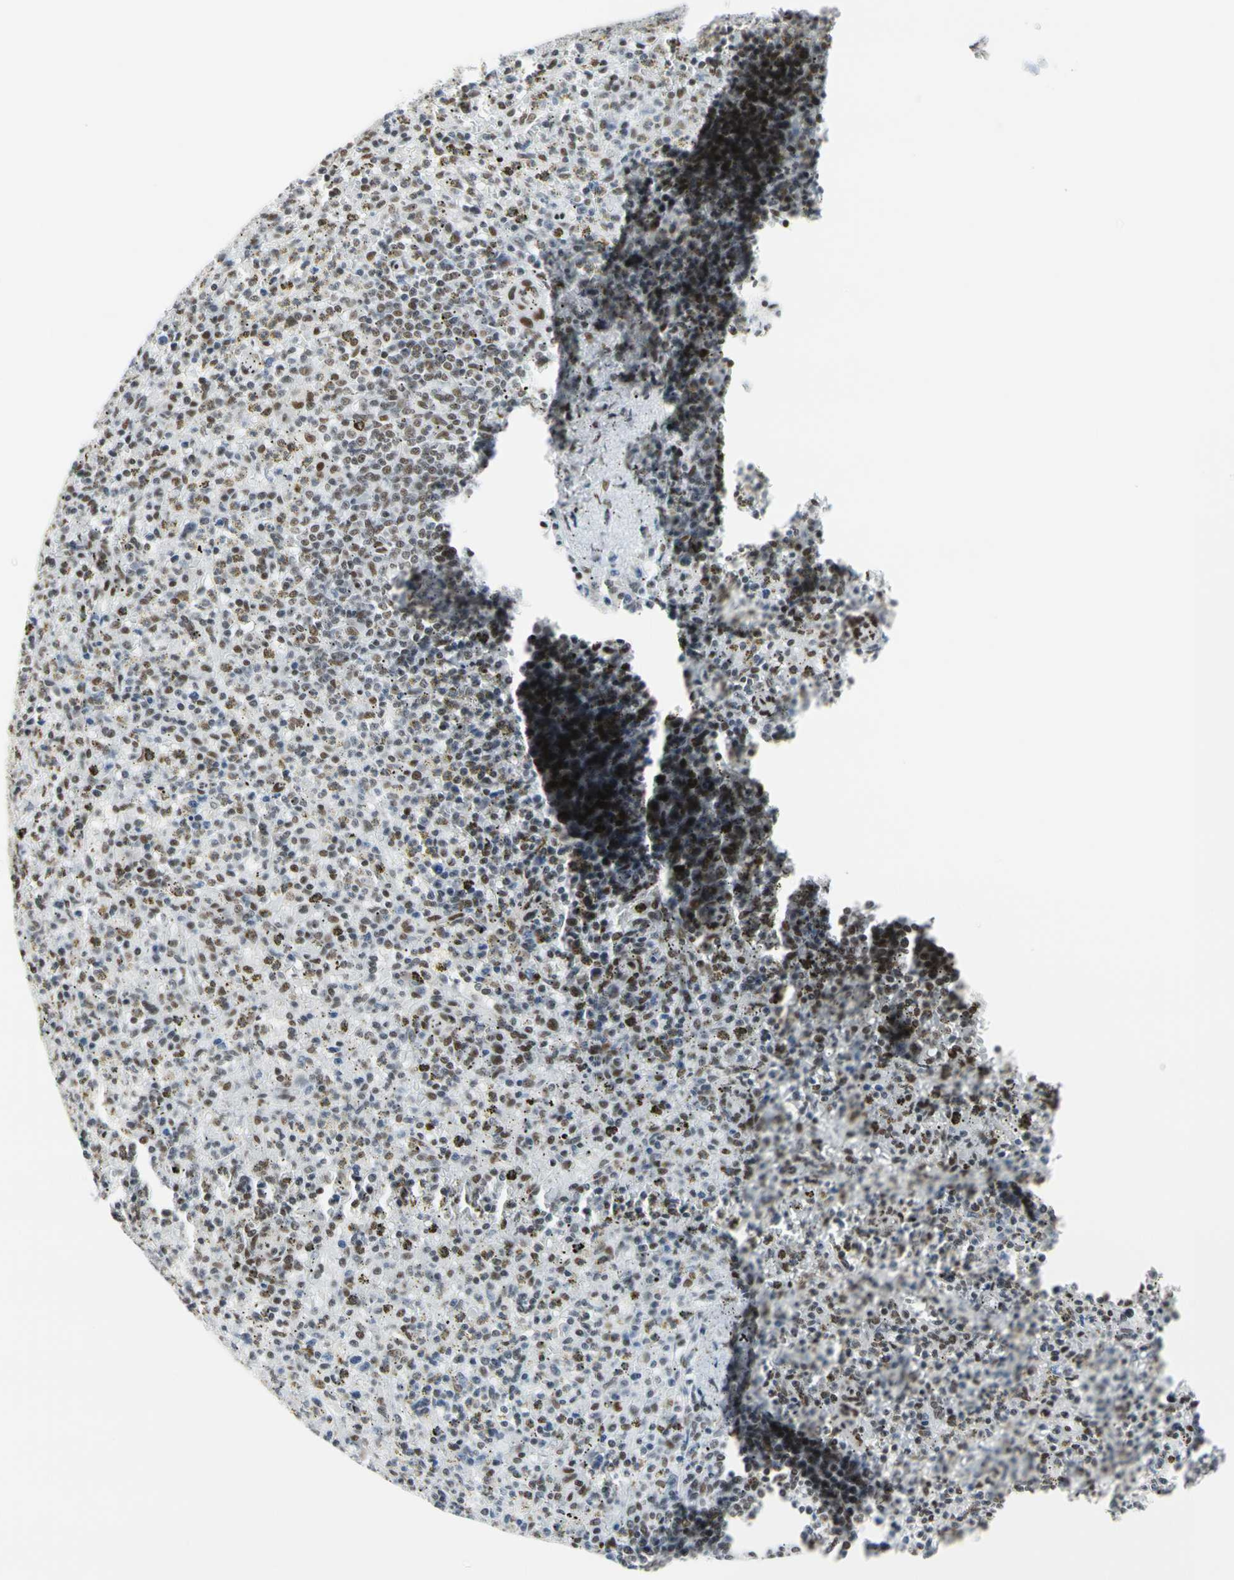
{"staining": {"intensity": "moderate", "quantity": "25%-75%", "location": "nuclear"}, "tissue": "spleen", "cell_type": "Cells in red pulp", "image_type": "normal", "snomed": [{"axis": "morphology", "description": "Normal tissue, NOS"}, {"axis": "topography", "description": "Spleen"}], "caption": "IHC micrograph of benign spleen: spleen stained using immunohistochemistry displays medium levels of moderate protein expression localized specifically in the nuclear of cells in red pulp, appearing as a nuclear brown color.", "gene": "FAM98B", "patient": {"sex": "male", "age": 72}}